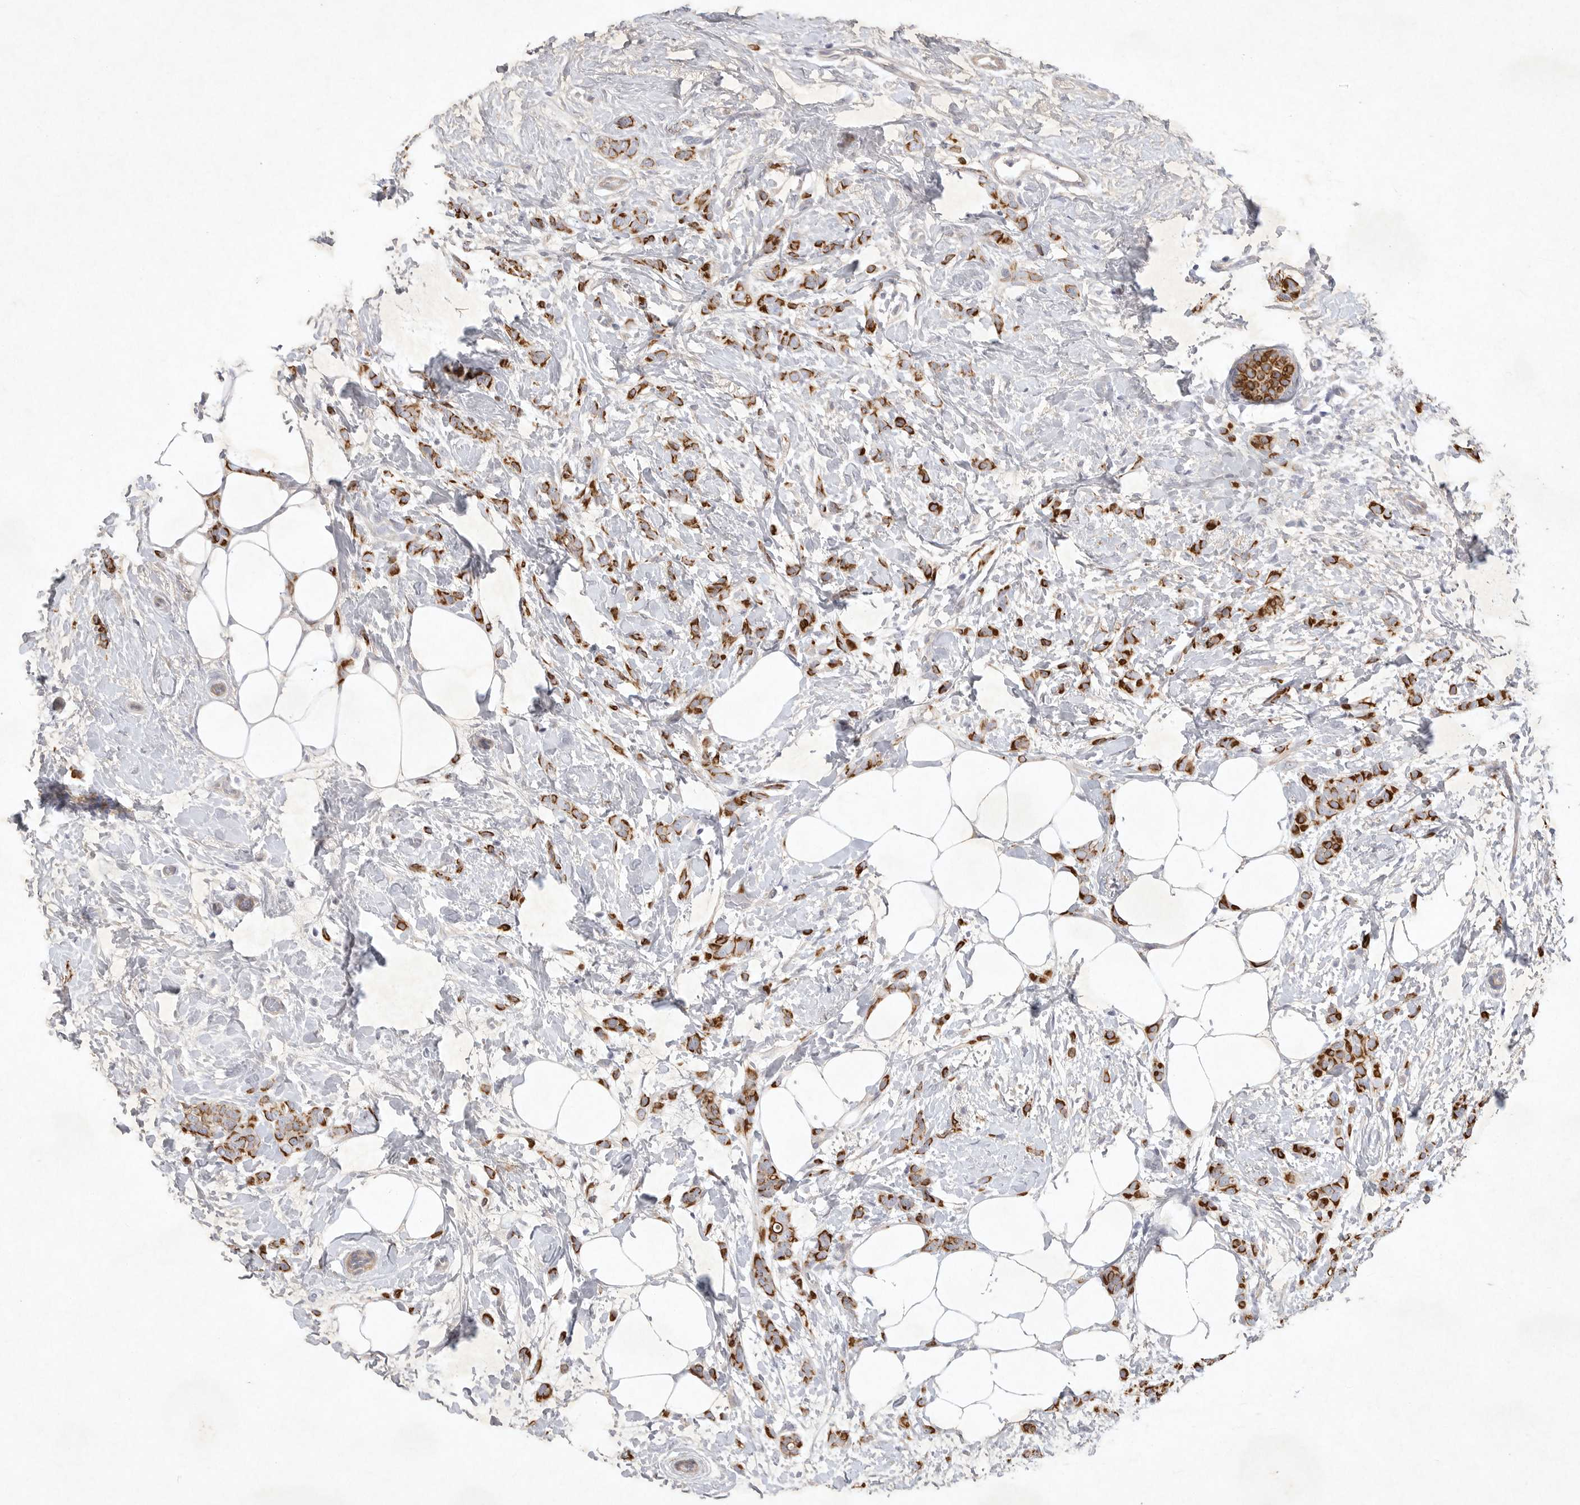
{"staining": {"intensity": "strong", "quantity": ">75%", "location": "cytoplasmic/membranous"}, "tissue": "breast cancer", "cell_type": "Tumor cells", "image_type": "cancer", "snomed": [{"axis": "morphology", "description": "Lobular carcinoma, in situ"}, {"axis": "morphology", "description": "Lobular carcinoma"}, {"axis": "topography", "description": "Breast"}], "caption": "An immunohistochemistry (IHC) image of tumor tissue is shown. Protein staining in brown shows strong cytoplasmic/membranous positivity in breast lobular carcinoma within tumor cells. The staining was performed using DAB to visualize the protein expression in brown, while the nuclei were stained in blue with hematoxylin (Magnification: 20x).", "gene": "BZW2", "patient": {"sex": "female", "age": 41}}